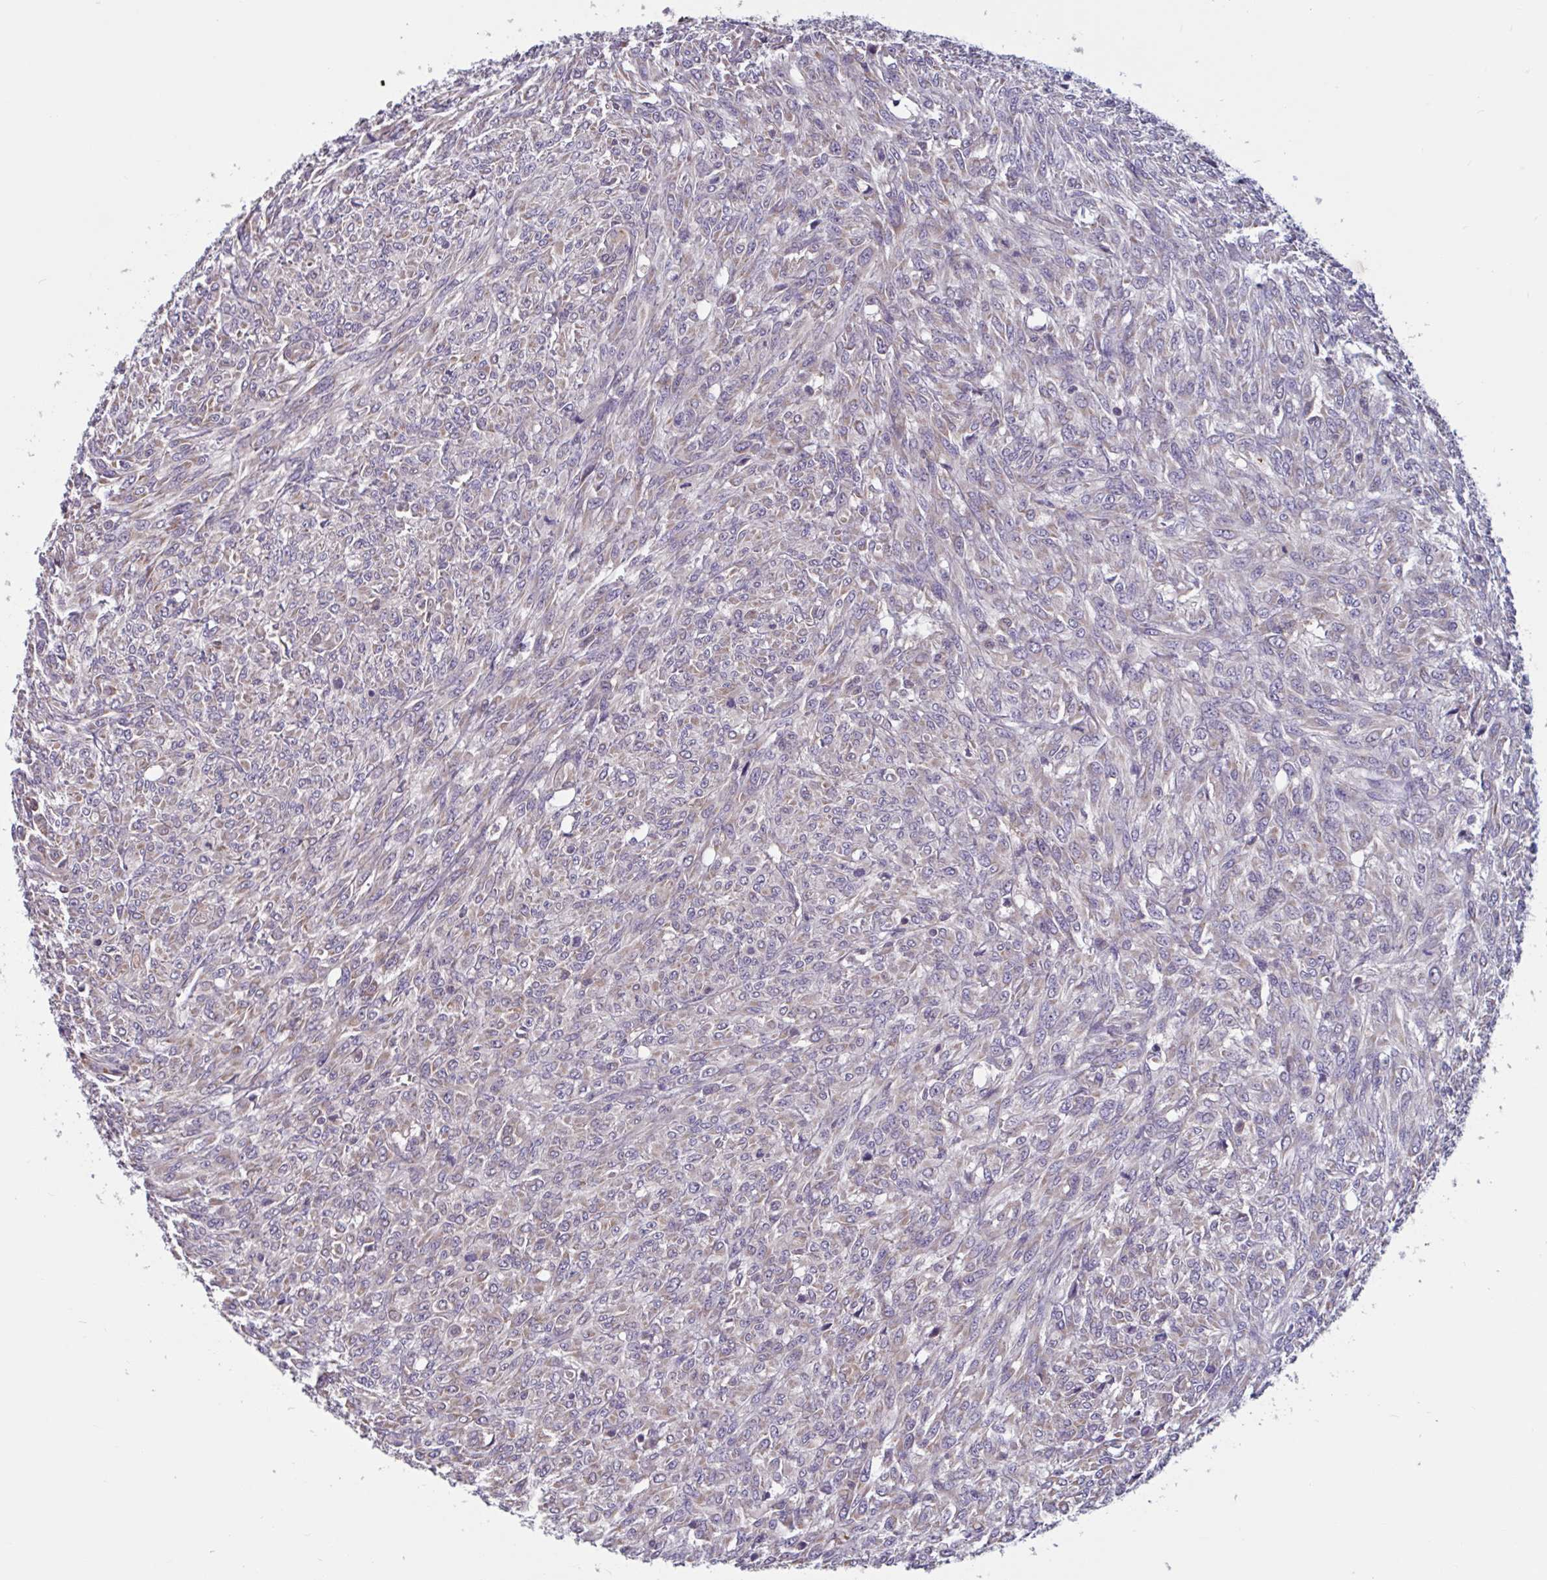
{"staining": {"intensity": "negative", "quantity": "none", "location": "none"}, "tissue": "renal cancer", "cell_type": "Tumor cells", "image_type": "cancer", "snomed": [{"axis": "morphology", "description": "Adenocarcinoma, NOS"}, {"axis": "topography", "description": "Kidney"}], "caption": "A micrograph of adenocarcinoma (renal) stained for a protein demonstrates no brown staining in tumor cells. (DAB IHC, high magnification).", "gene": "CD1E", "patient": {"sex": "male", "age": 58}}